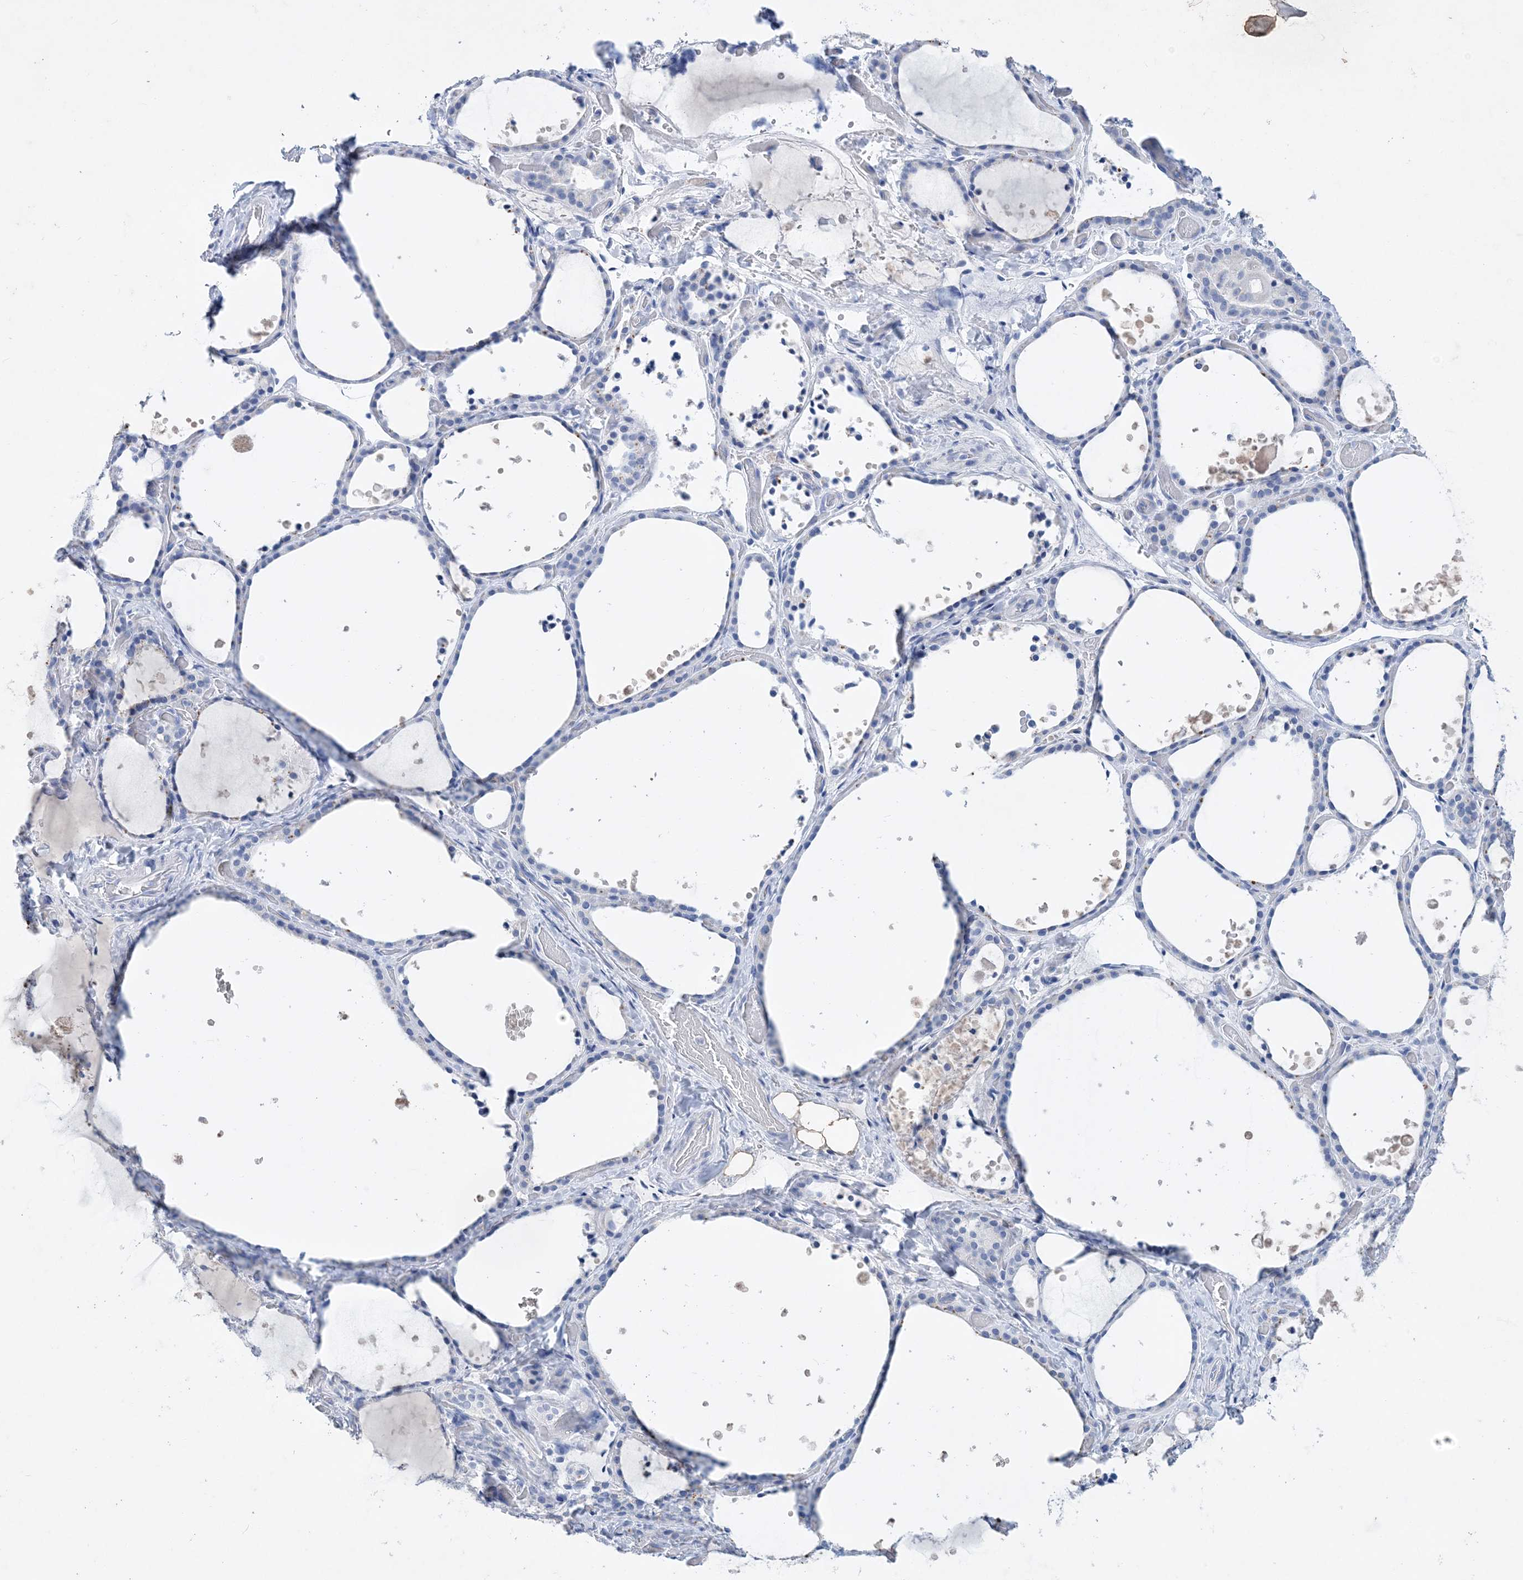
{"staining": {"intensity": "negative", "quantity": "none", "location": "none"}, "tissue": "thyroid gland", "cell_type": "Glandular cells", "image_type": "normal", "snomed": [{"axis": "morphology", "description": "Normal tissue, NOS"}, {"axis": "topography", "description": "Thyroid gland"}], "caption": "This histopathology image is of benign thyroid gland stained with immunohistochemistry to label a protein in brown with the nuclei are counter-stained blue. There is no expression in glandular cells.", "gene": "COPS8", "patient": {"sex": "female", "age": 44}}